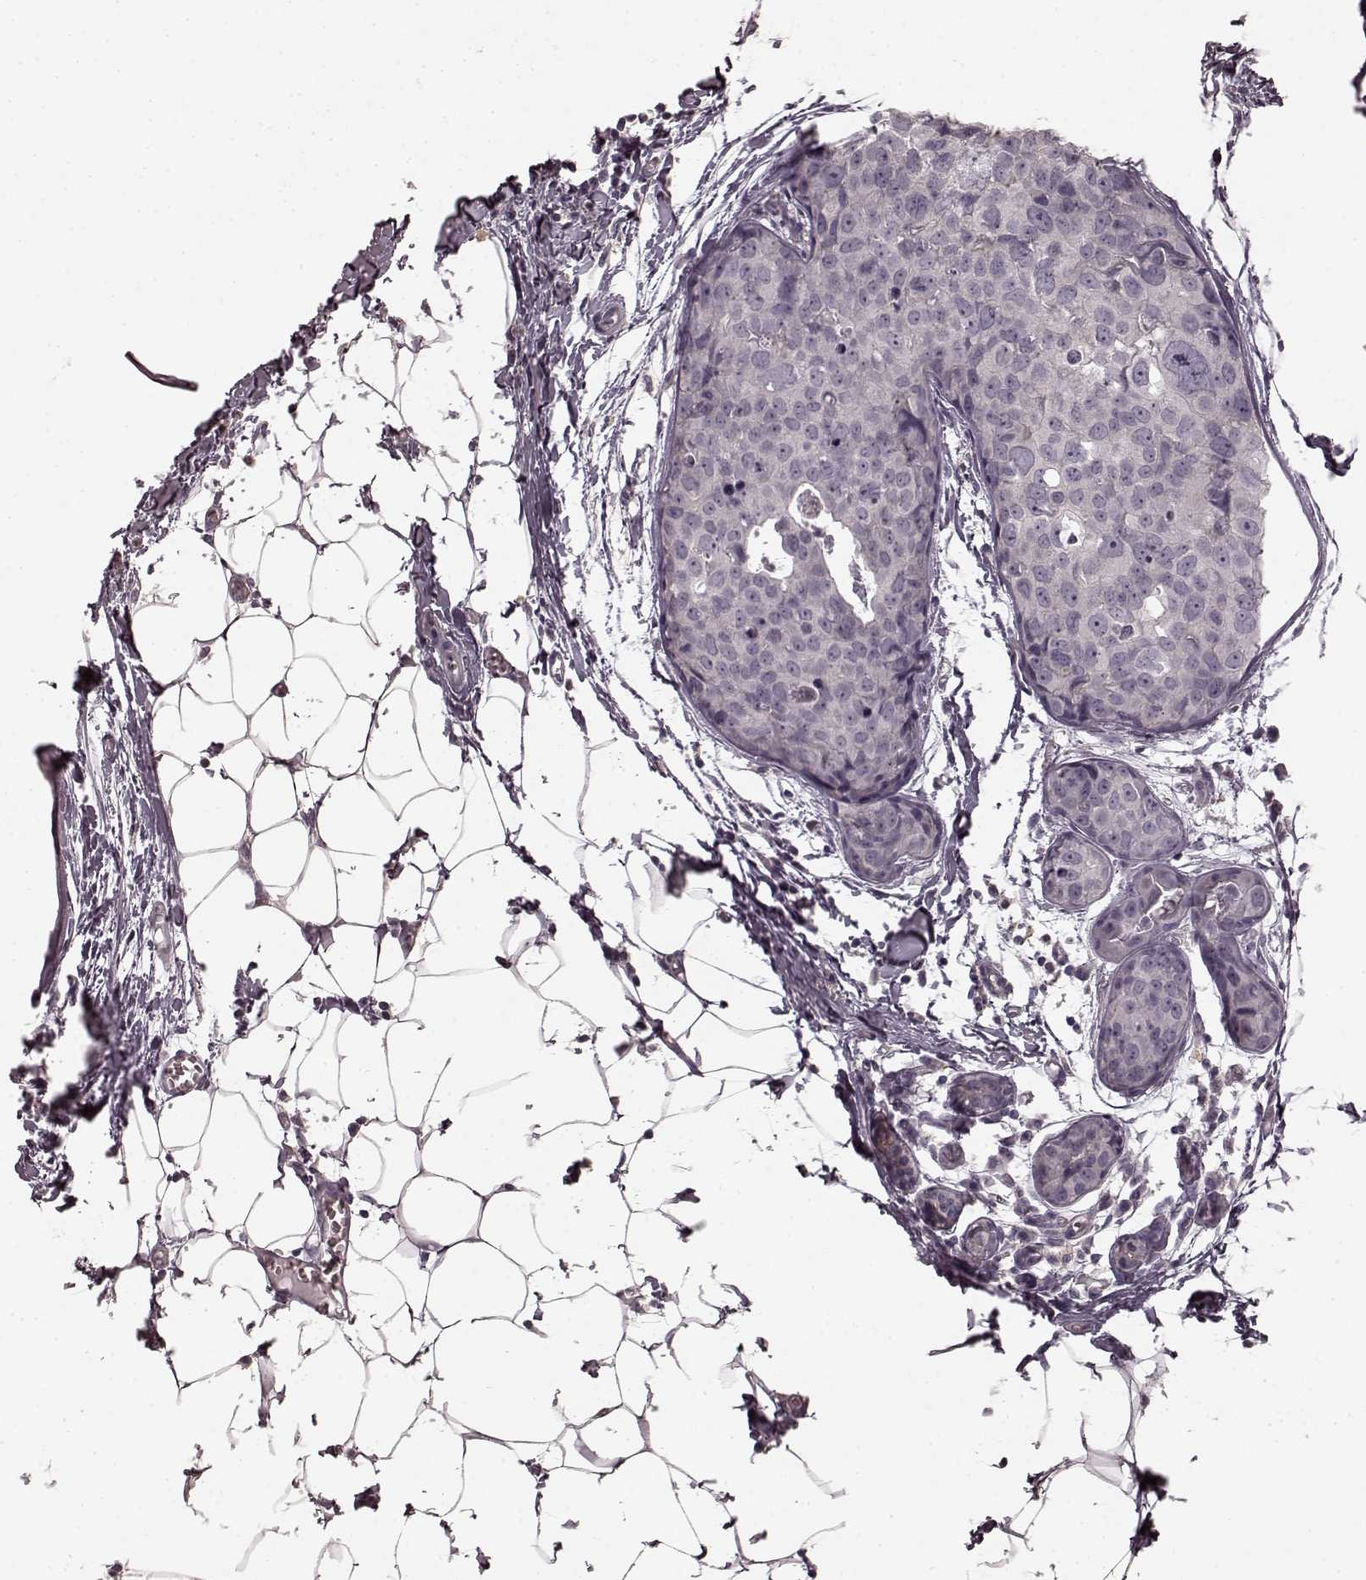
{"staining": {"intensity": "negative", "quantity": "none", "location": "none"}, "tissue": "breast cancer", "cell_type": "Tumor cells", "image_type": "cancer", "snomed": [{"axis": "morphology", "description": "Duct carcinoma"}, {"axis": "topography", "description": "Breast"}], "caption": "An immunohistochemistry (IHC) micrograph of breast cancer is shown. There is no staining in tumor cells of breast cancer.", "gene": "PRKCE", "patient": {"sex": "female", "age": 38}}